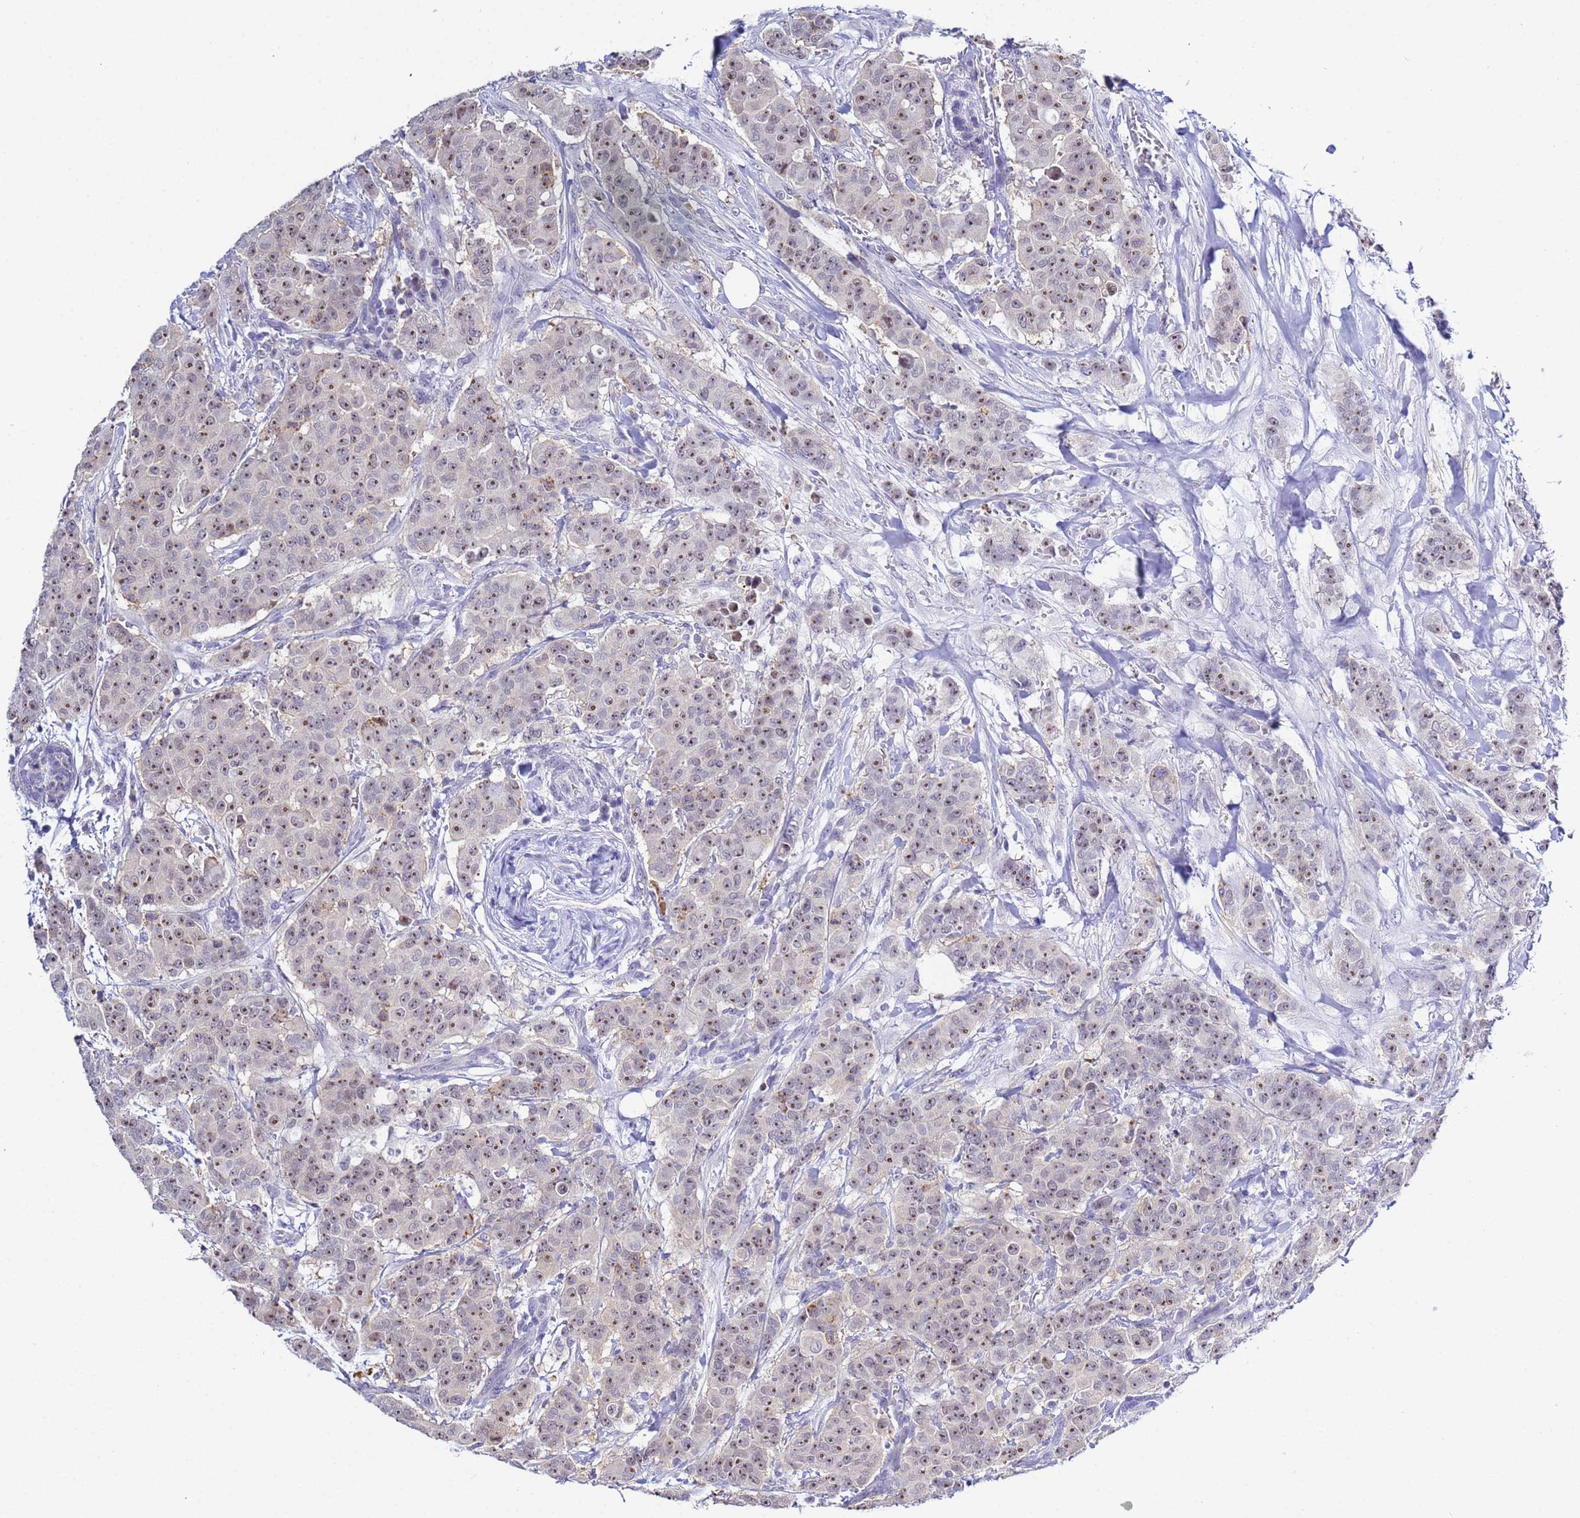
{"staining": {"intensity": "weak", "quantity": "25%-75%", "location": "nuclear"}, "tissue": "breast cancer", "cell_type": "Tumor cells", "image_type": "cancer", "snomed": [{"axis": "morphology", "description": "Duct carcinoma"}, {"axis": "topography", "description": "Breast"}], "caption": "Immunohistochemistry (IHC) photomicrograph of neoplastic tissue: breast cancer (intraductal carcinoma) stained using immunohistochemistry (IHC) displays low levels of weak protein expression localized specifically in the nuclear of tumor cells, appearing as a nuclear brown color.", "gene": "ACTL6B", "patient": {"sex": "female", "age": 40}}